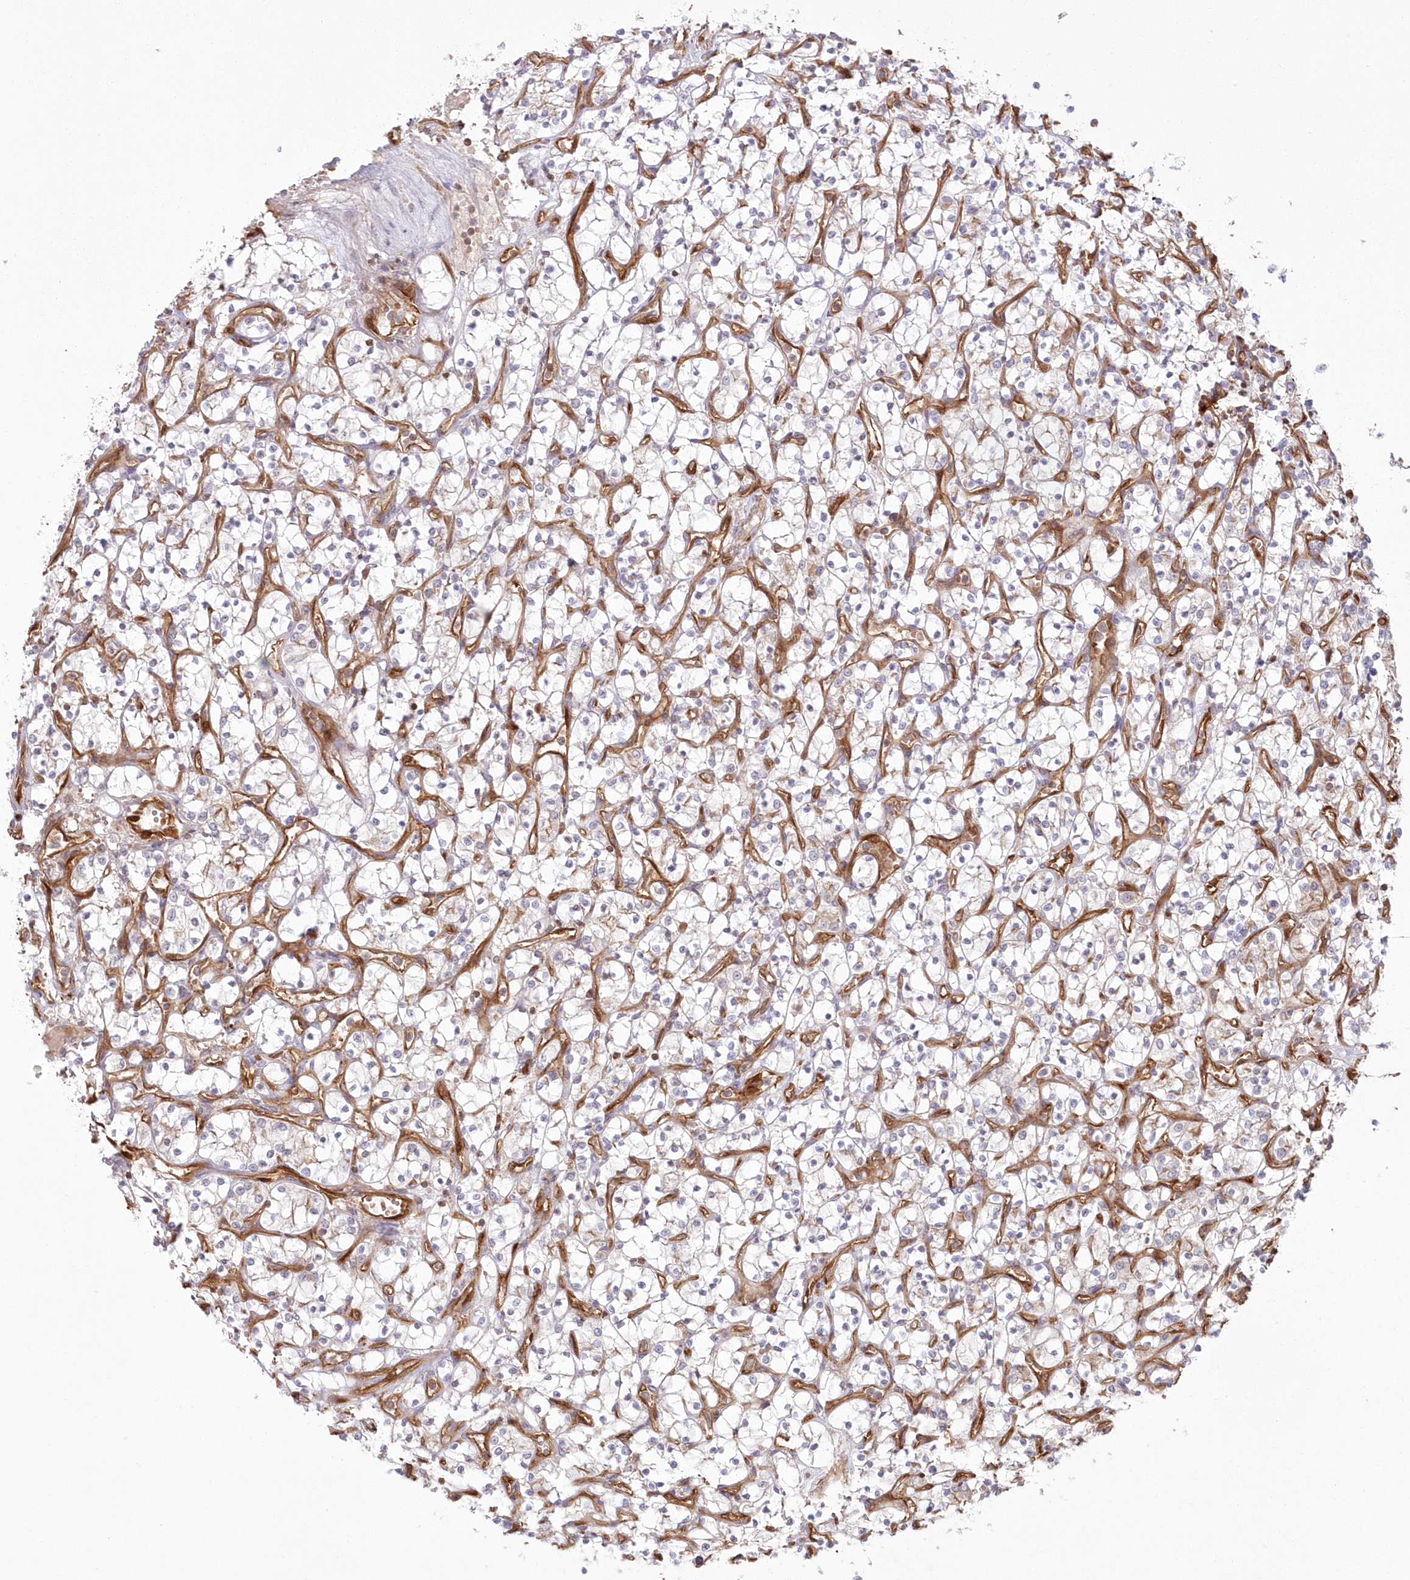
{"staining": {"intensity": "negative", "quantity": "none", "location": "none"}, "tissue": "renal cancer", "cell_type": "Tumor cells", "image_type": "cancer", "snomed": [{"axis": "morphology", "description": "Adenocarcinoma, NOS"}, {"axis": "topography", "description": "Kidney"}], "caption": "The photomicrograph shows no staining of tumor cells in renal cancer.", "gene": "RGCC", "patient": {"sex": "female", "age": 69}}